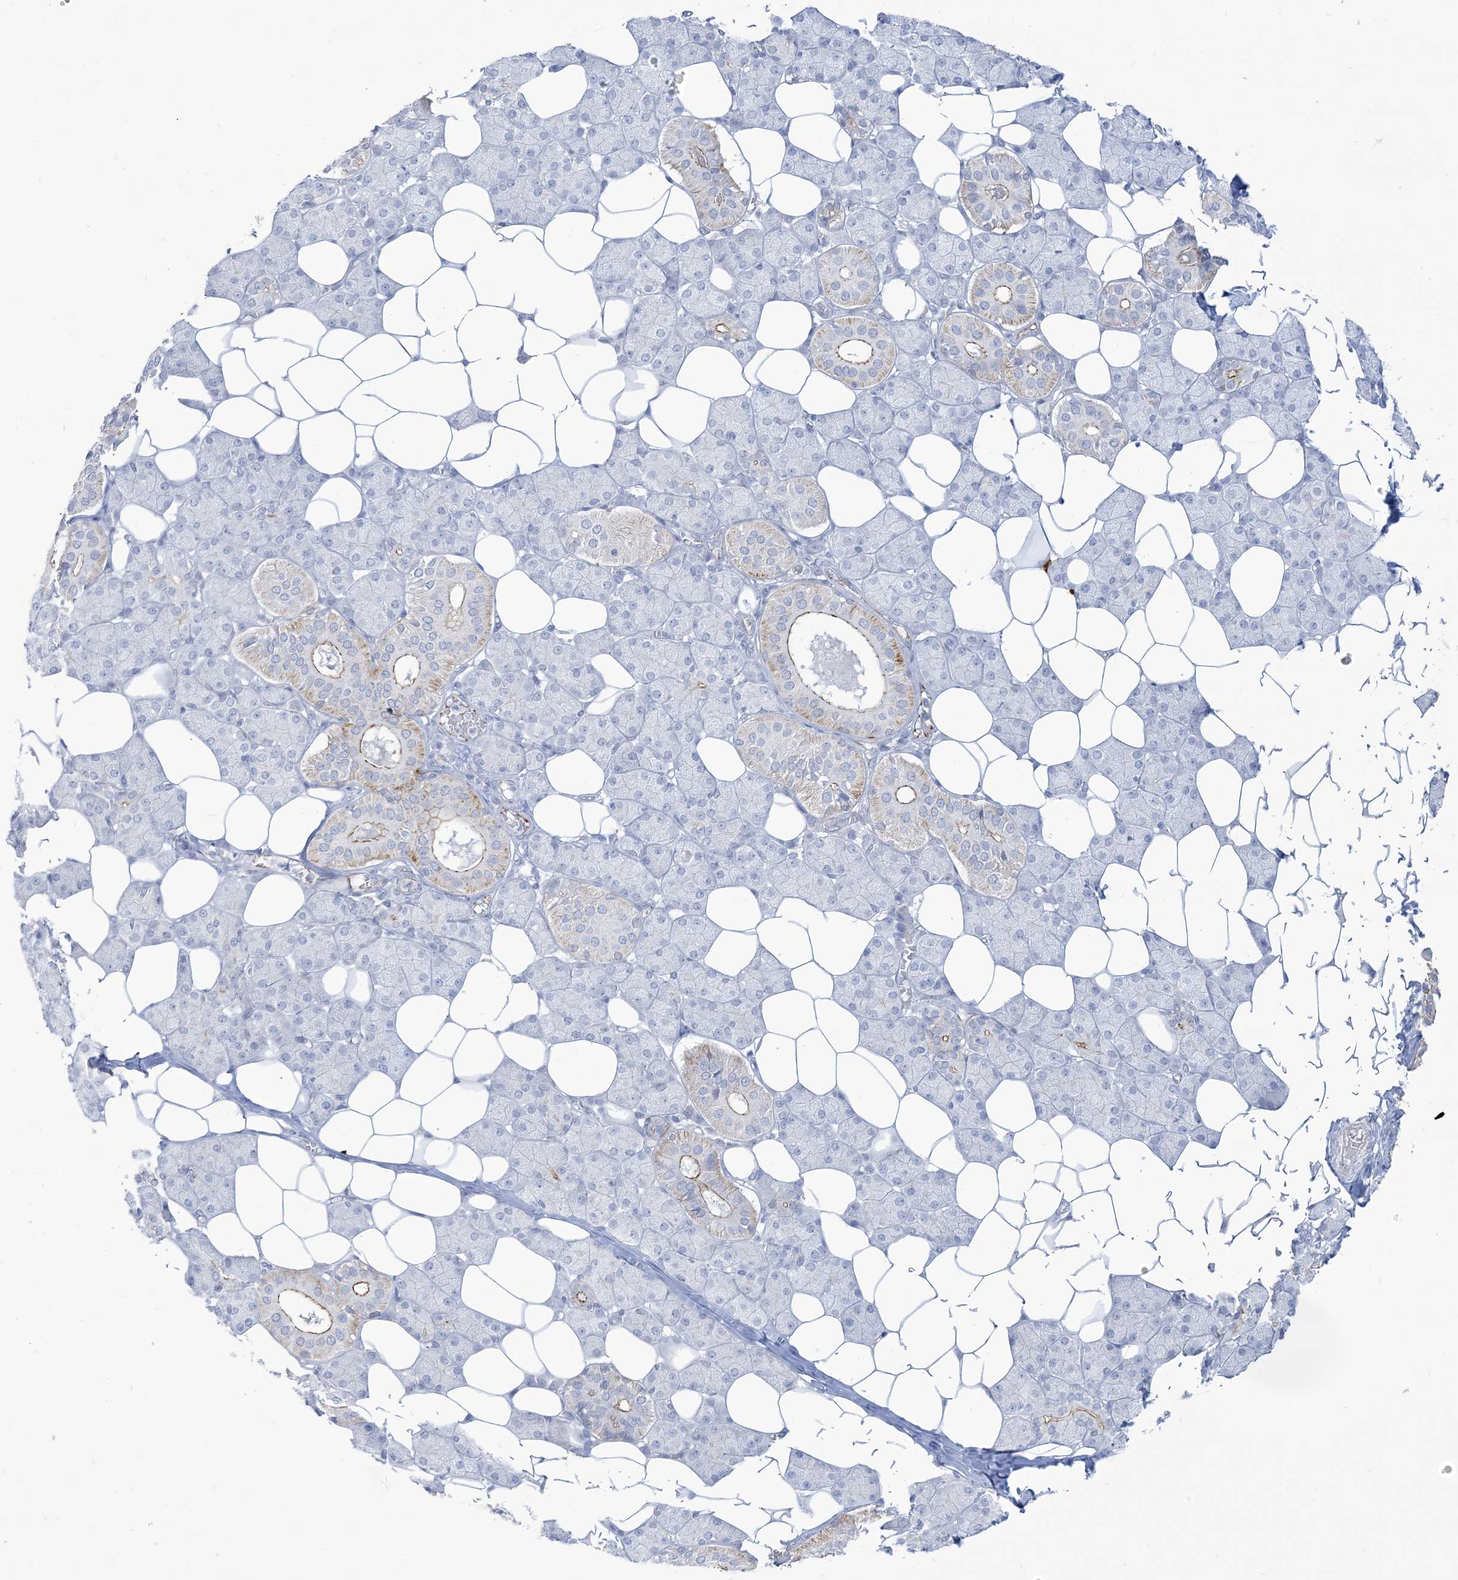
{"staining": {"intensity": "weak", "quantity": "<25%", "location": "cytoplasmic/membranous"}, "tissue": "salivary gland", "cell_type": "Glandular cells", "image_type": "normal", "snomed": [{"axis": "morphology", "description": "Normal tissue, NOS"}, {"axis": "topography", "description": "Salivary gland"}], "caption": "Immunohistochemistry (IHC) micrograph of unremarkable salivary gland: human salivary gland stained with DAB (3,3'-diaminobenzidine) shows no significant protein positivity in glandular cells. (DAB (3,3'-diaminobenzidine) immunohistochemistry (IHC) with hematoxylin counter stain).", "gene": "B3GNT7", "patient": {"sex": "female", "age": 33}}